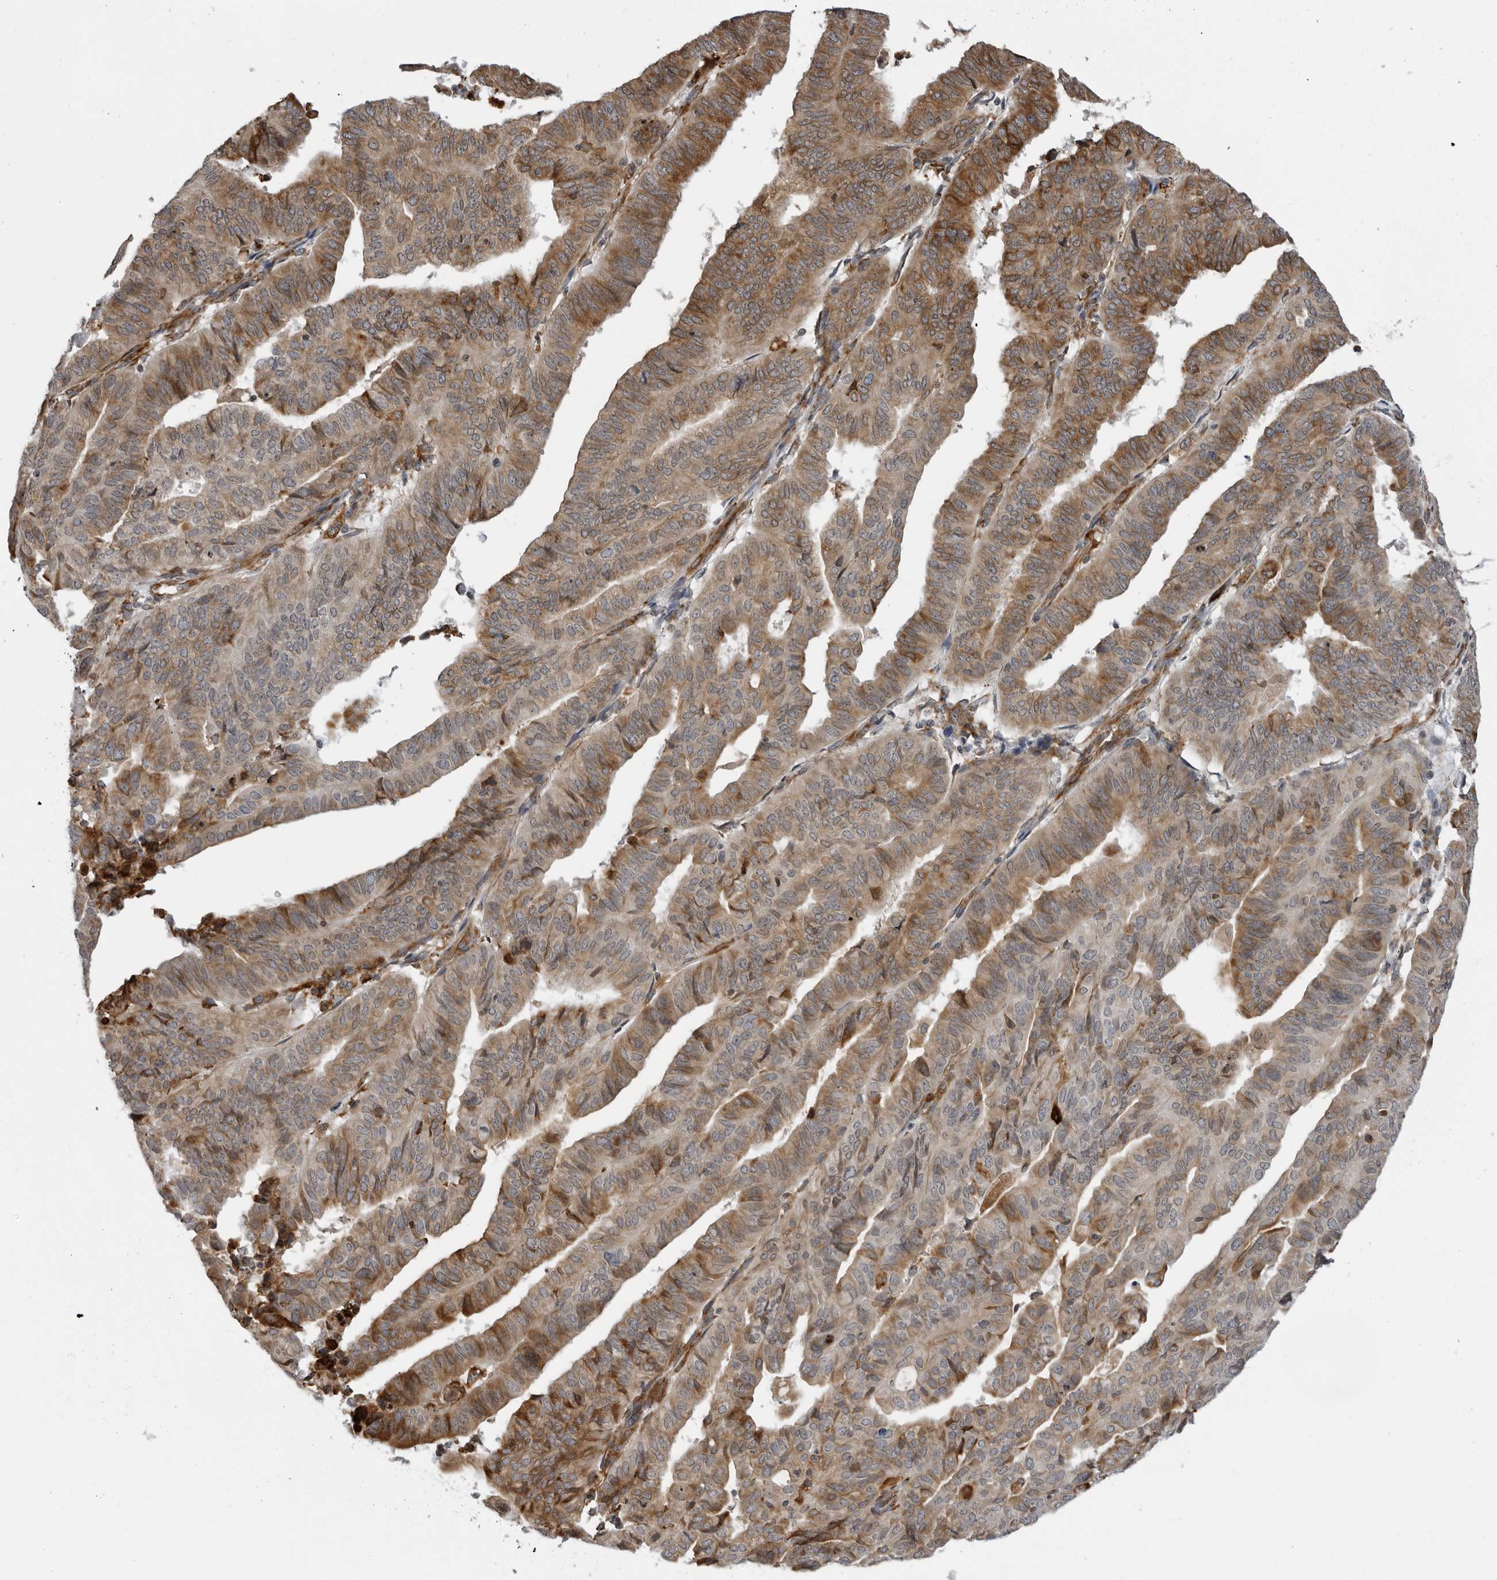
{"staining": {"intensity": "moderate", "quantity": ">75%", "location": "cytoplasmic/membranous"}, "tissue": "endometrial cancer", "cell_type": "Tumor cells", "image_type": "cancer", "snomed": [{"axis": "morphology", "description": "Adenocarcinoma, NOS"}, {"axis": "topography", "description": "Endometrium"}], "caption": "A high-resolution image shows IHC staining of adenocarcinoma (endometrial), which demonstrates moderate cytoplasmic/membranous expression in about >75% of tumor cells.", "gene": "ALPK2", "patient": {"sex": "female", "age": 51}}